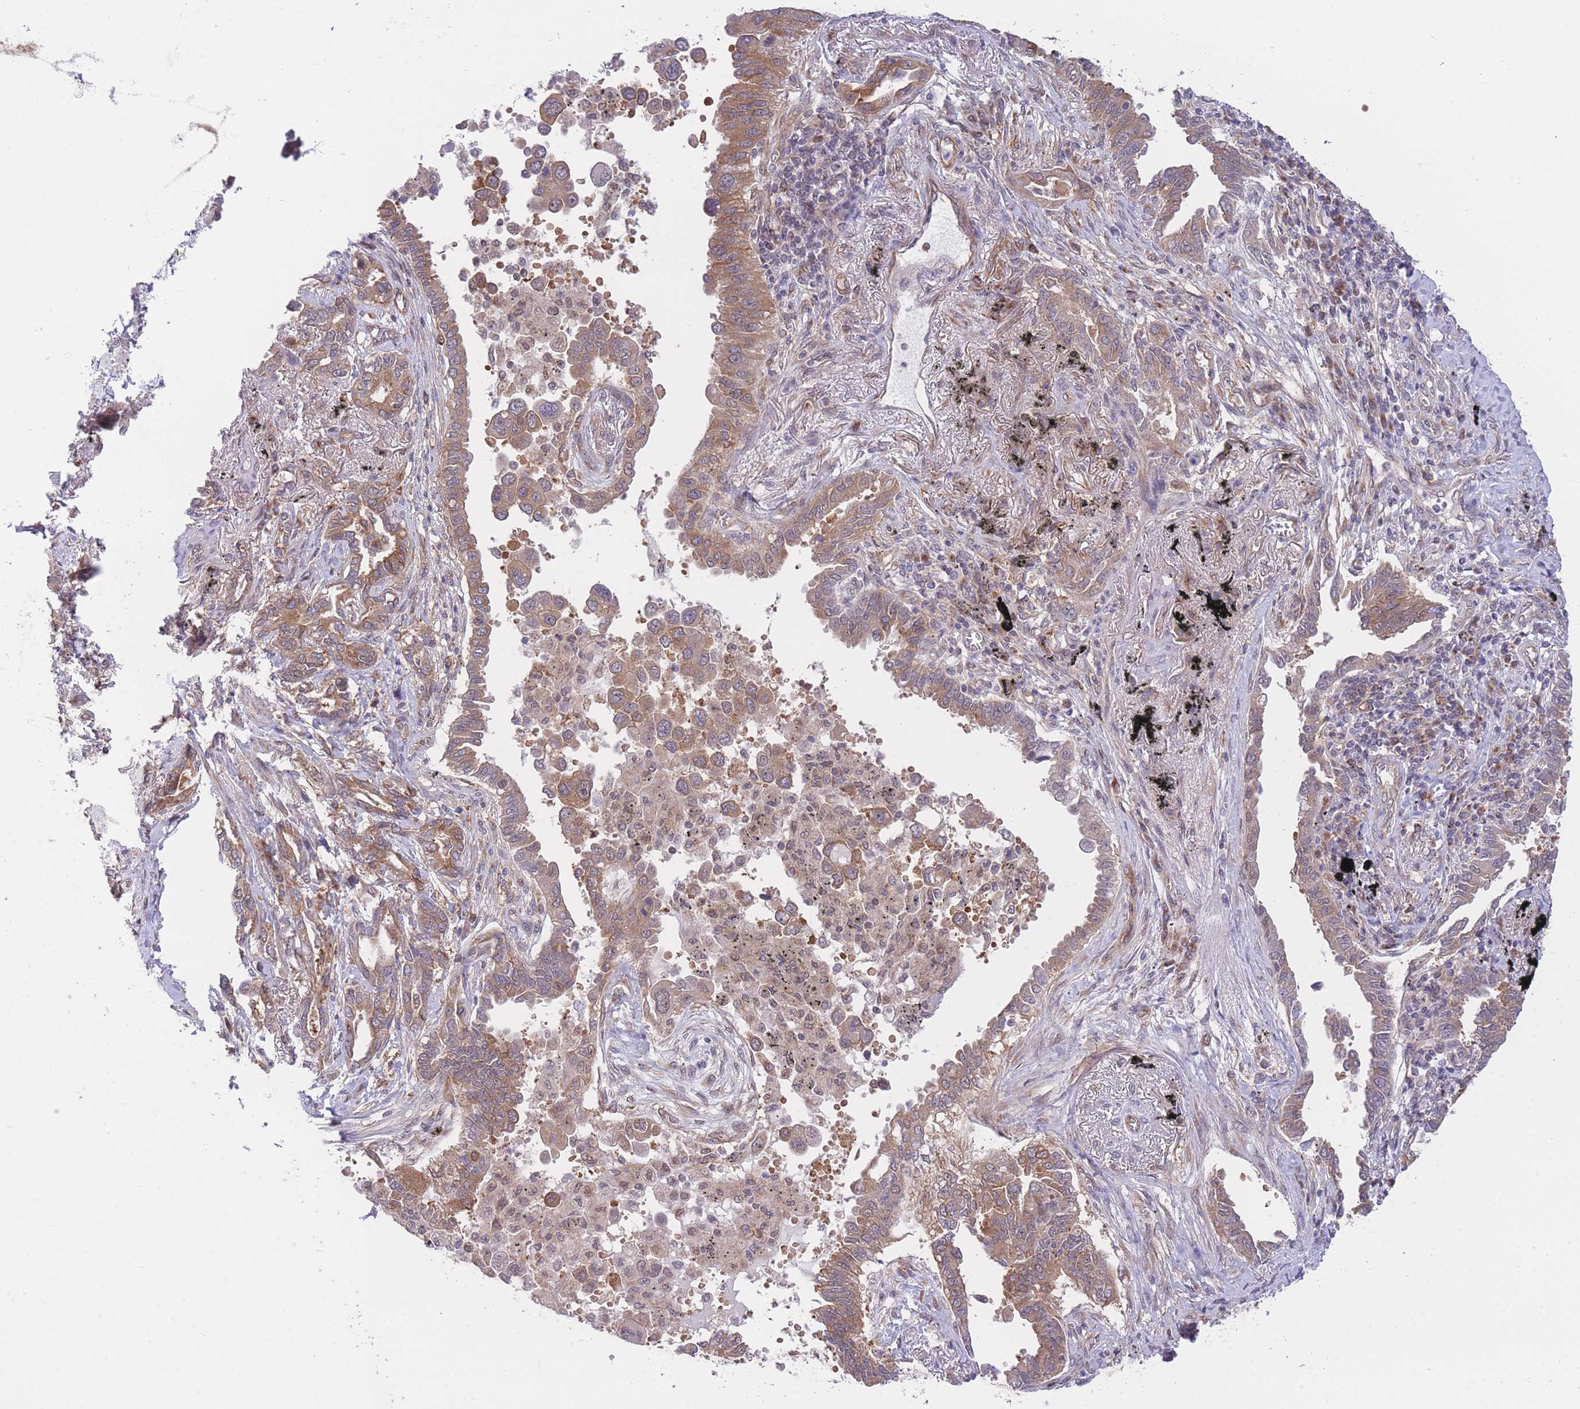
{"staining": {"intensity": "moderate", "quantity": ">75%", "location": "cytoplasmic/membranous"}, "tissue": "lung cancer", "cell_type": "Tumor cells", "image_type": "cancer", "snomed": [{"axis": "morphology", "description": "Adenocarcinoma, NOS"}, {"axis": "topography", "description": "Lung"}], "caption": "DAB immunohistochemical staining of human lung adenocarcinoma displays moderate cytoplasmic/membranous protein staining in about >75% of tumor cells.", "gene": "EXOSC8", "patient": {"sex": "male", "age": 67}}